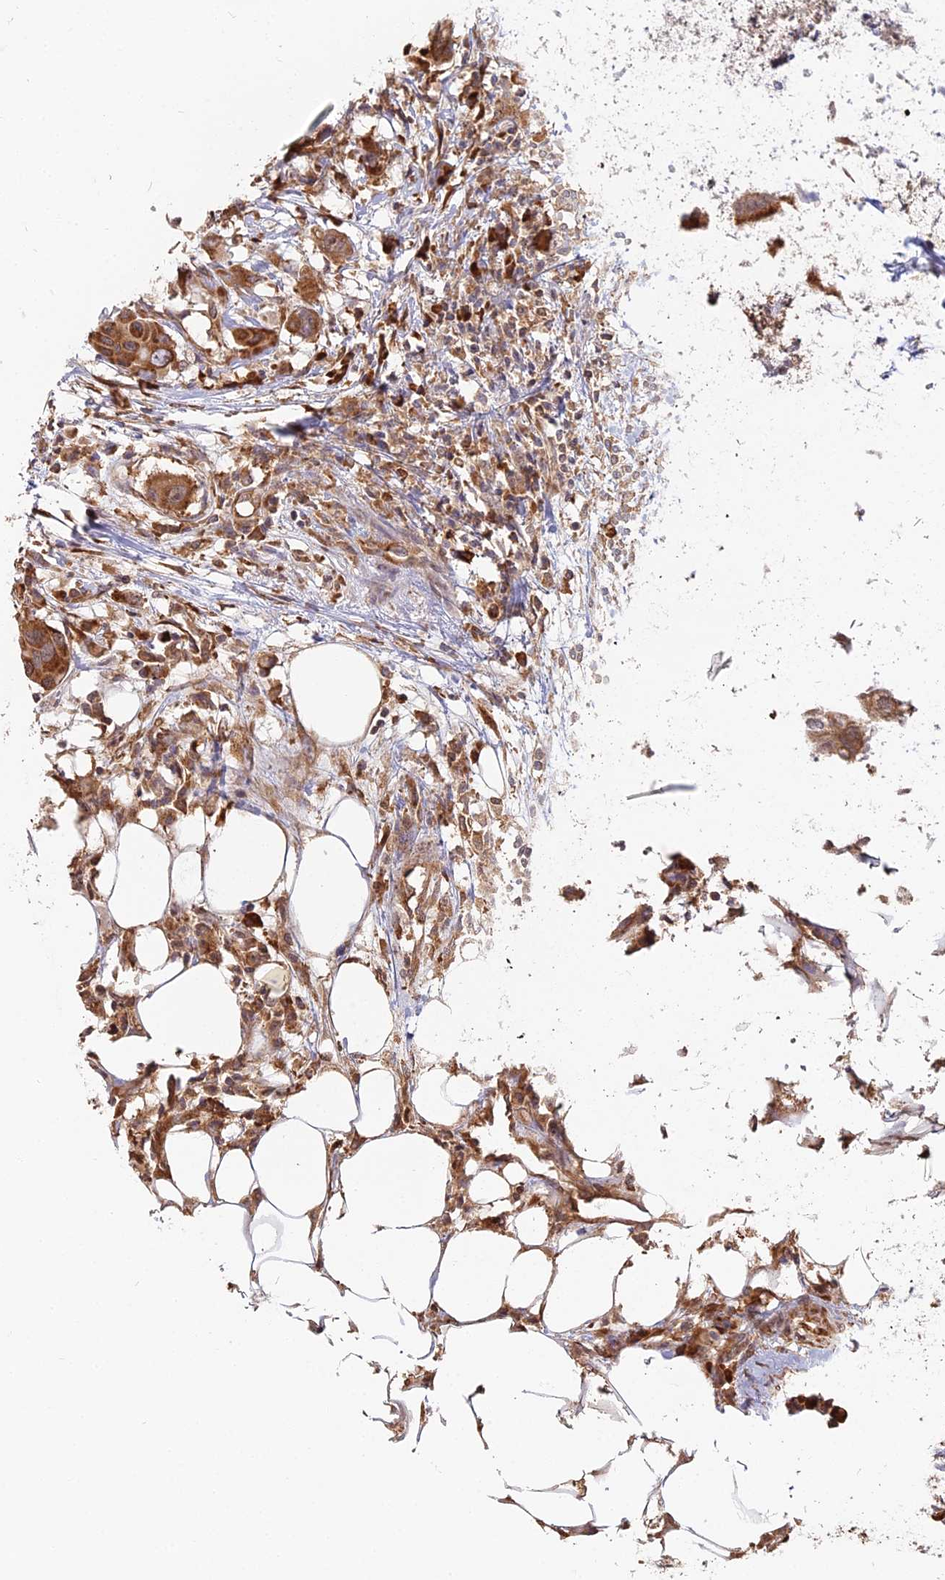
{"staining": {"intensity": "strong", "quantity": ">75%", "location": "cytoplasmic/membranous"}, "tissue": "colorectal cancer", "cell_type": "Tumor cells", "image_type": "cancer", "snomed": [{"axis": "morphology", "description": "Adenocarcinoma, NOS"}, {"axis": "topography", "description": "Colon"}], "caption": "DAB immunohistochemical staining of colorectal cancer shows strong cytoplasmic/membranous protein positivity in about >75% of tumor cells.", "gene": "RPL26", "patient": {"sex": "male", "age": 77}}